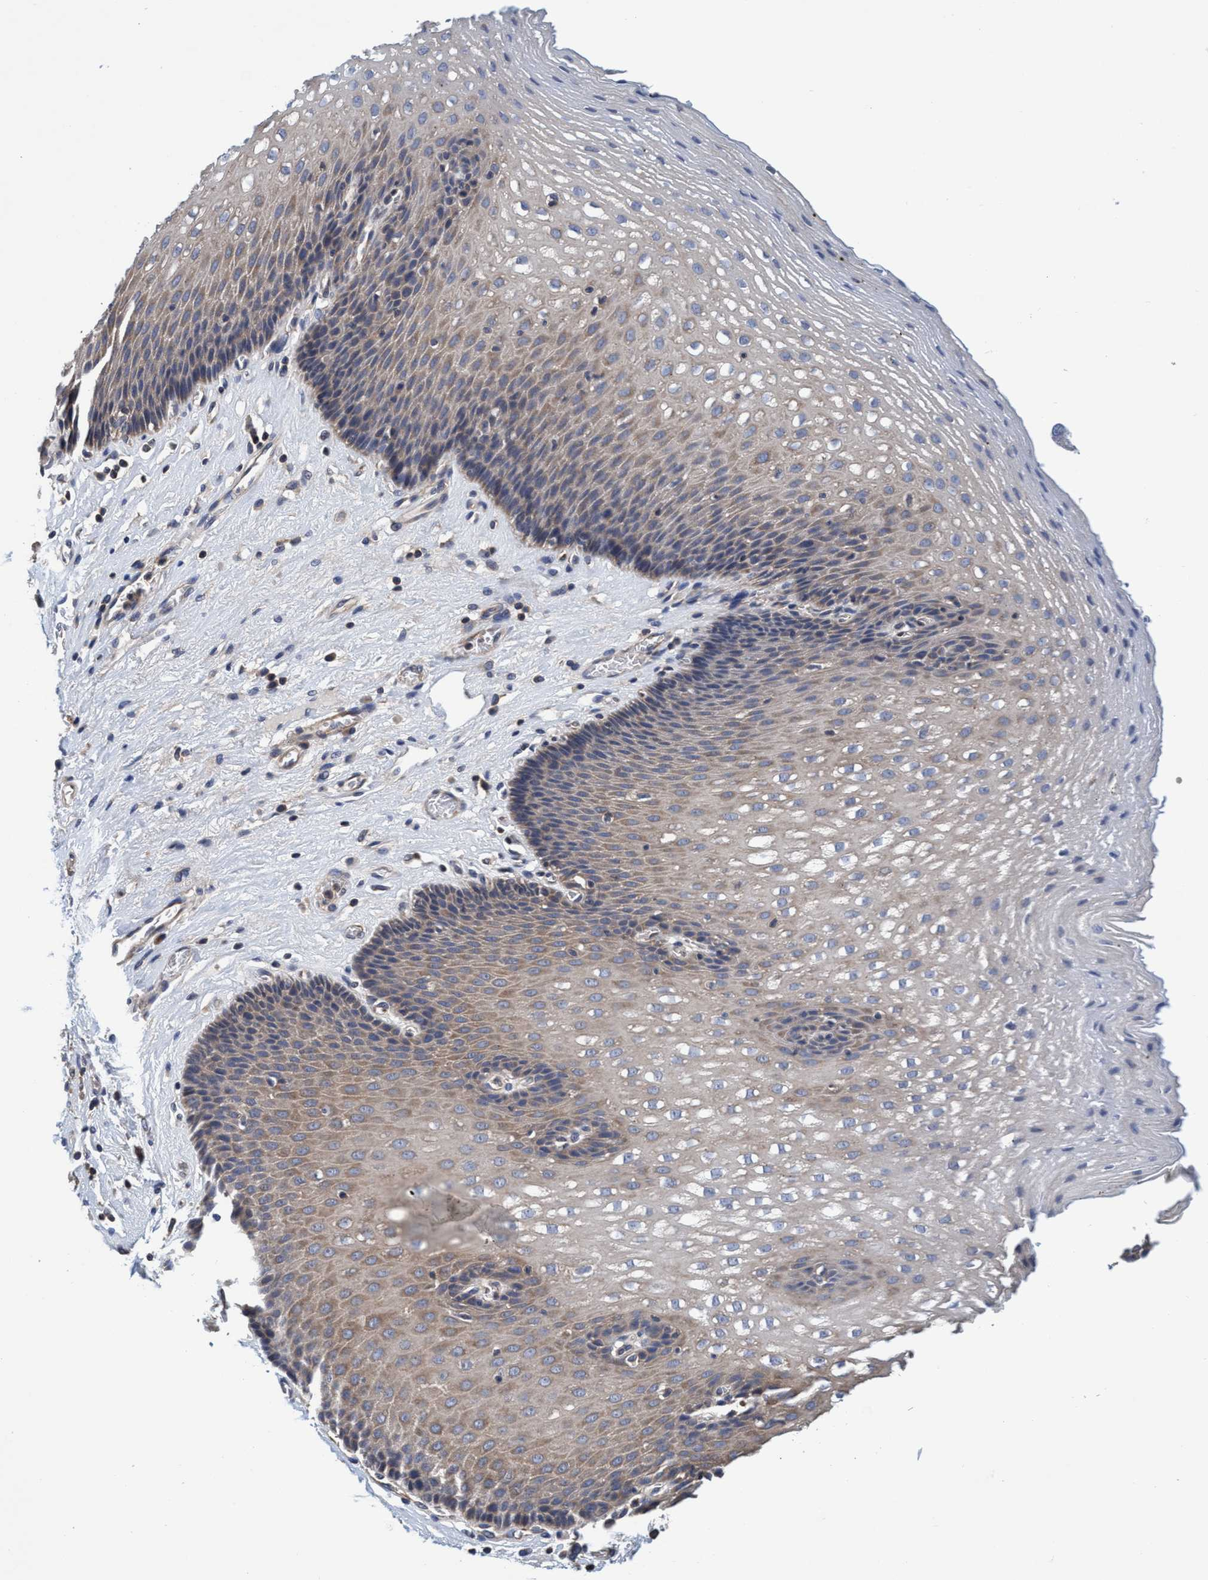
{"staining": {"intensity": "weak", "quantity": "25%-75%", "location": "cytoplasmic/membranous"}, "tissue": "esophagus", "cell_type": "Squamous epithelial cells", "image_type": "normal", "snomed": [{"axis": "morphology", "description": "Normal tissue, NOS"}, {"axis": "topography", "description": "Esophagus"}], "caption": "IHC (DAB (3,3'-diaminobenzidine)) staining of benign esophagus shows weak cytoplasmic/membranous protein positivity in about 25%-75% of squamous epithelial cells.", "gene": "CALCOCO2", "patient": {"sex": "male", "age": 48}}